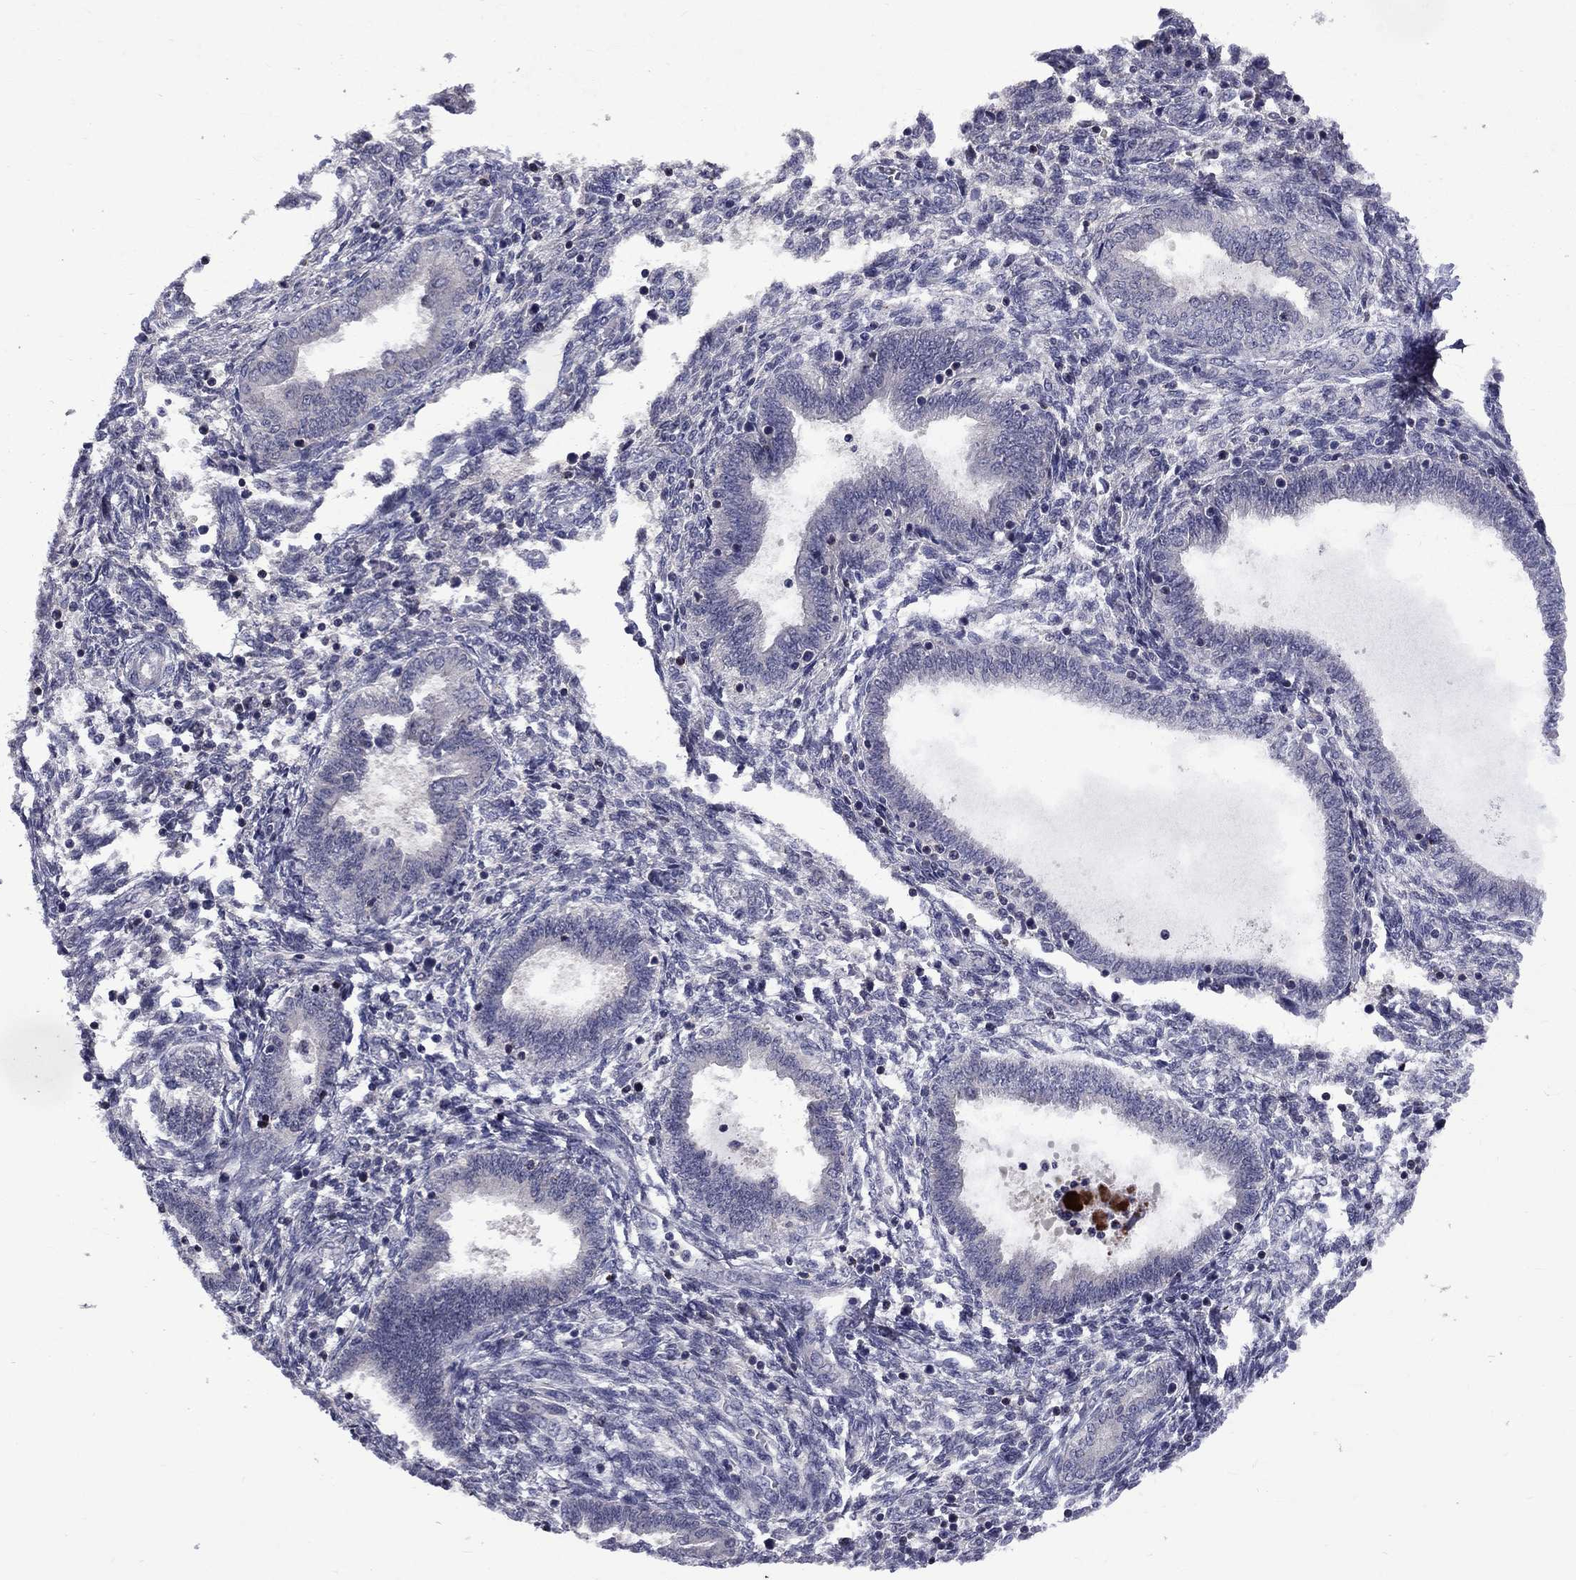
{"staining": {"intensity": "negative", "quantity": "none", "location": "none"}, "tissue": "endometrium", "cell_type": "Cells in endometrial stroma", "image_type": "normal", "snomed": [{"axis": "morphology", "description": "Normal tissue, NOS"}, {"axis": "topography", "description": "Endometrium"}], "caption": "The micrograph demonstrates no significant staining in cells in endometrial stroma of endometrium. The staining is performed using DAB brown chromogen with nuclei counter-stained in using hematoxylin.", "gene": "SNTA1", "patient": {"sex": "female", "age": 42}}